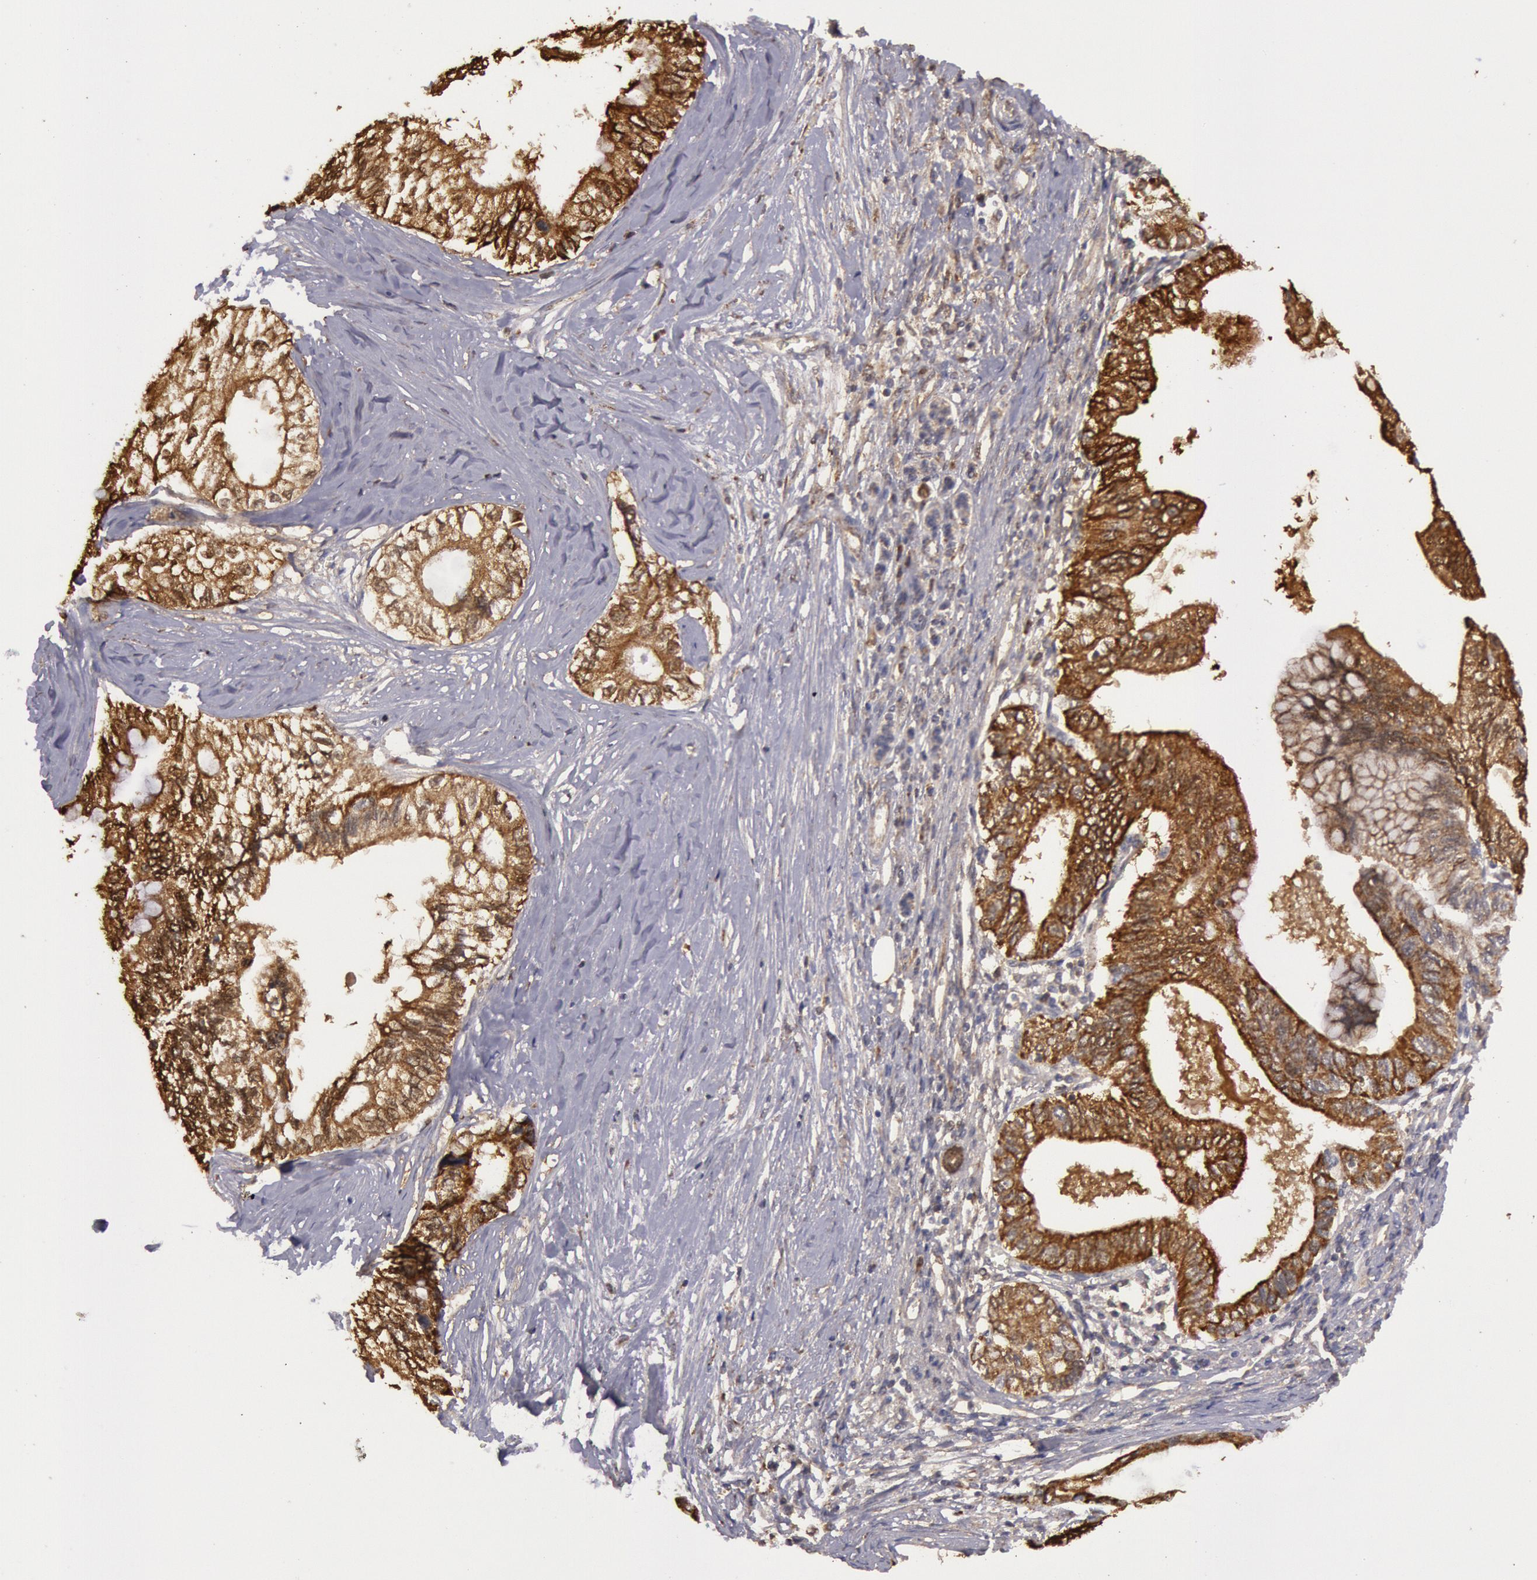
{"staining": {"intensity": "strong", "quantity": ">75%", "location": "cytoplasmic/membranous"}, "tissue": "pancreatic cancer", "cell_type": "Tumor cells", "image_type": "cancer", "snomed": [{"axis": "morphology", "description": "Adenocarcinoma, NOS"}, {"axis": "topography", "description": "Pancreas"}], "caption": "Protein expression analysis of pancreatic cancer (adenocarcinoma) shows strong cytoplasmic/membranous staining in approximately >75% of tumor cells. The protein of interest is stained brown, and the nuclei are stained in blue (DAB (3,3'-diaminobenzidine) IHC with brightfield microscopy, high magnification).", "gene": "MPST", "patient": {"sex": "female", "age": 66}}